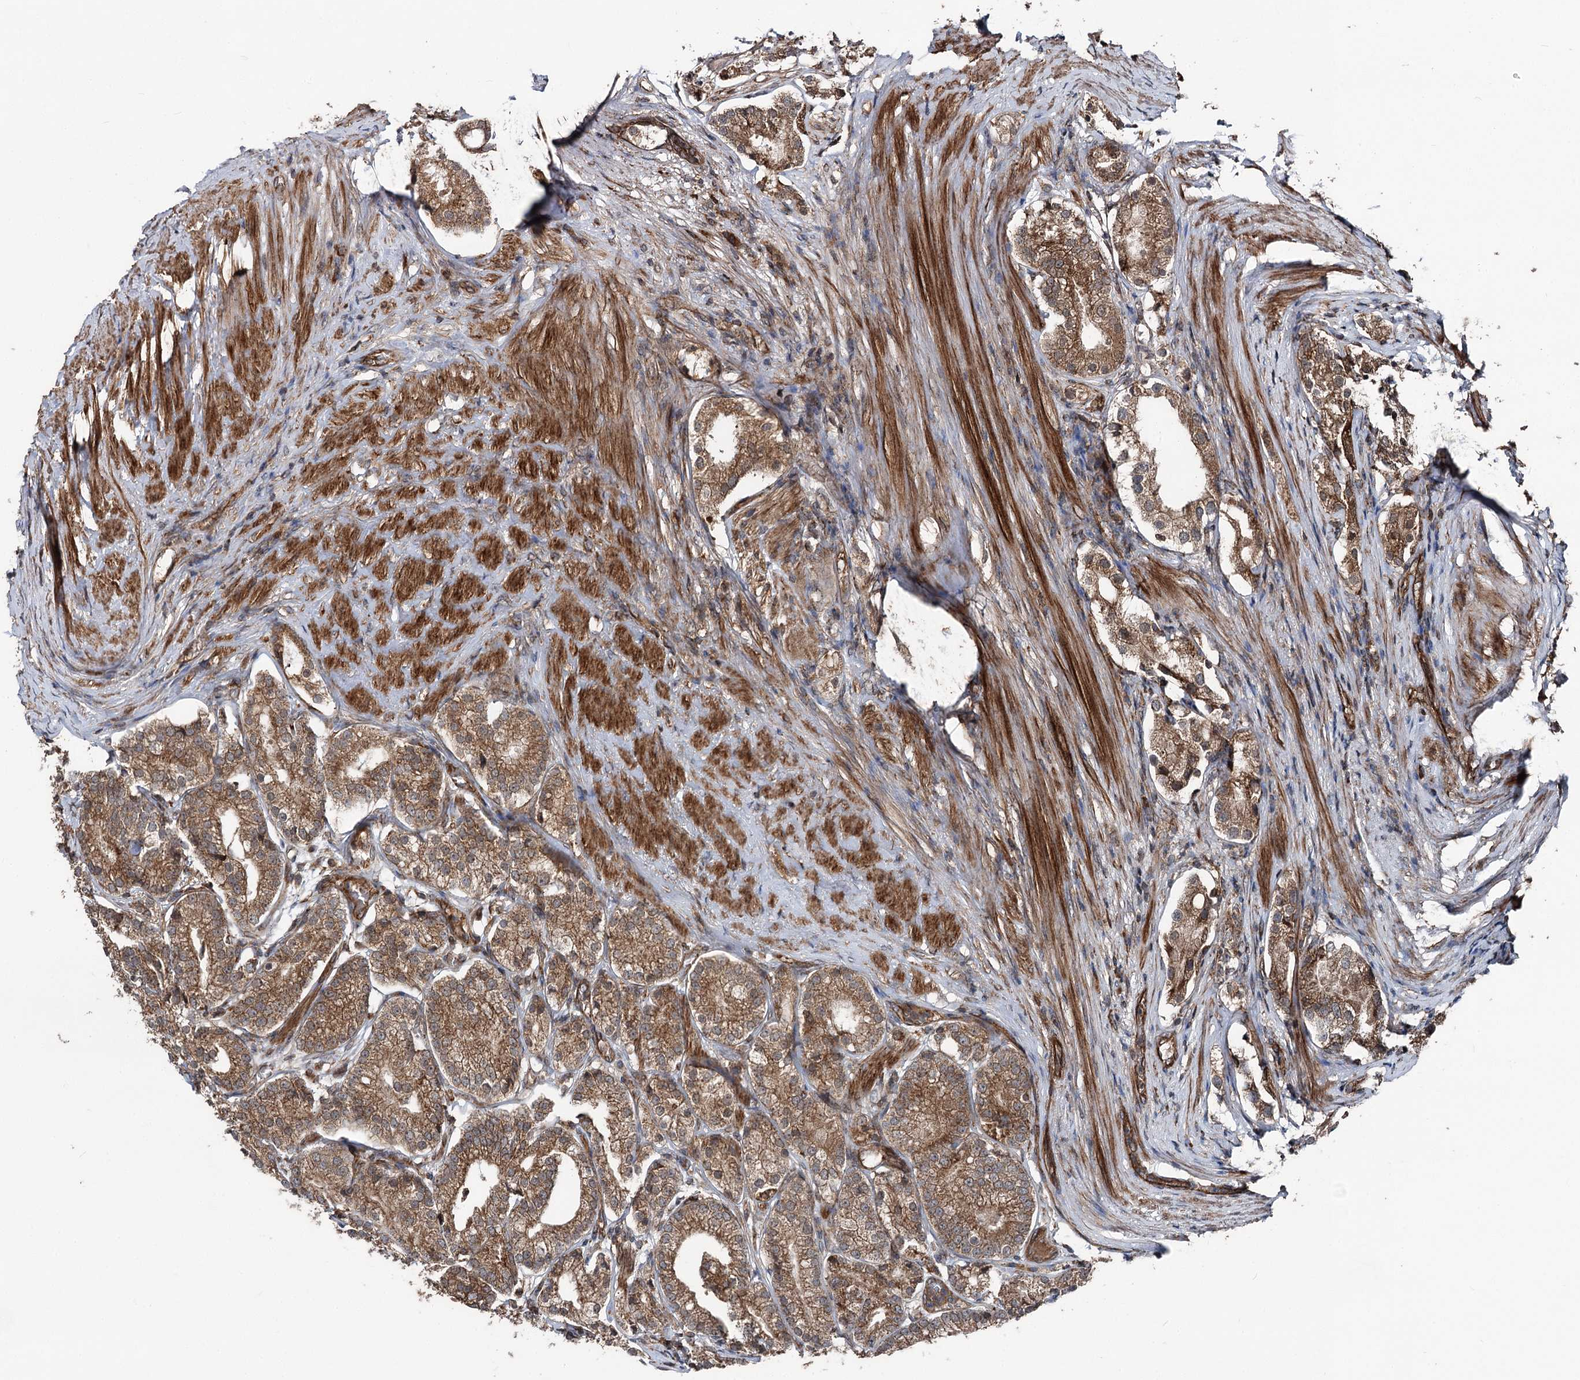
{"staining": {"intensity": "moderate", "quantity": ">75%", "location": "cytoplasmic/membranous"}, "tissue": "prostate cancer", "cell_type": "Tumor cells", "image_type": "cancer", "snomed": [{"axis": "morphology", "description": "Adenocarcinoma, High grade"}, {"axis": "topography", "description": "Prostate"}], "caption": "A brown stain shows moderate cytoplasmic/membranous positivity of a protein in human adenocarcinoma (high-grade) (prostate) tumor cells. (IHC, brightfield microscopy, high magnification).", "gene": "ITFG2", "patient": {"sex": "male", "age": 69}}